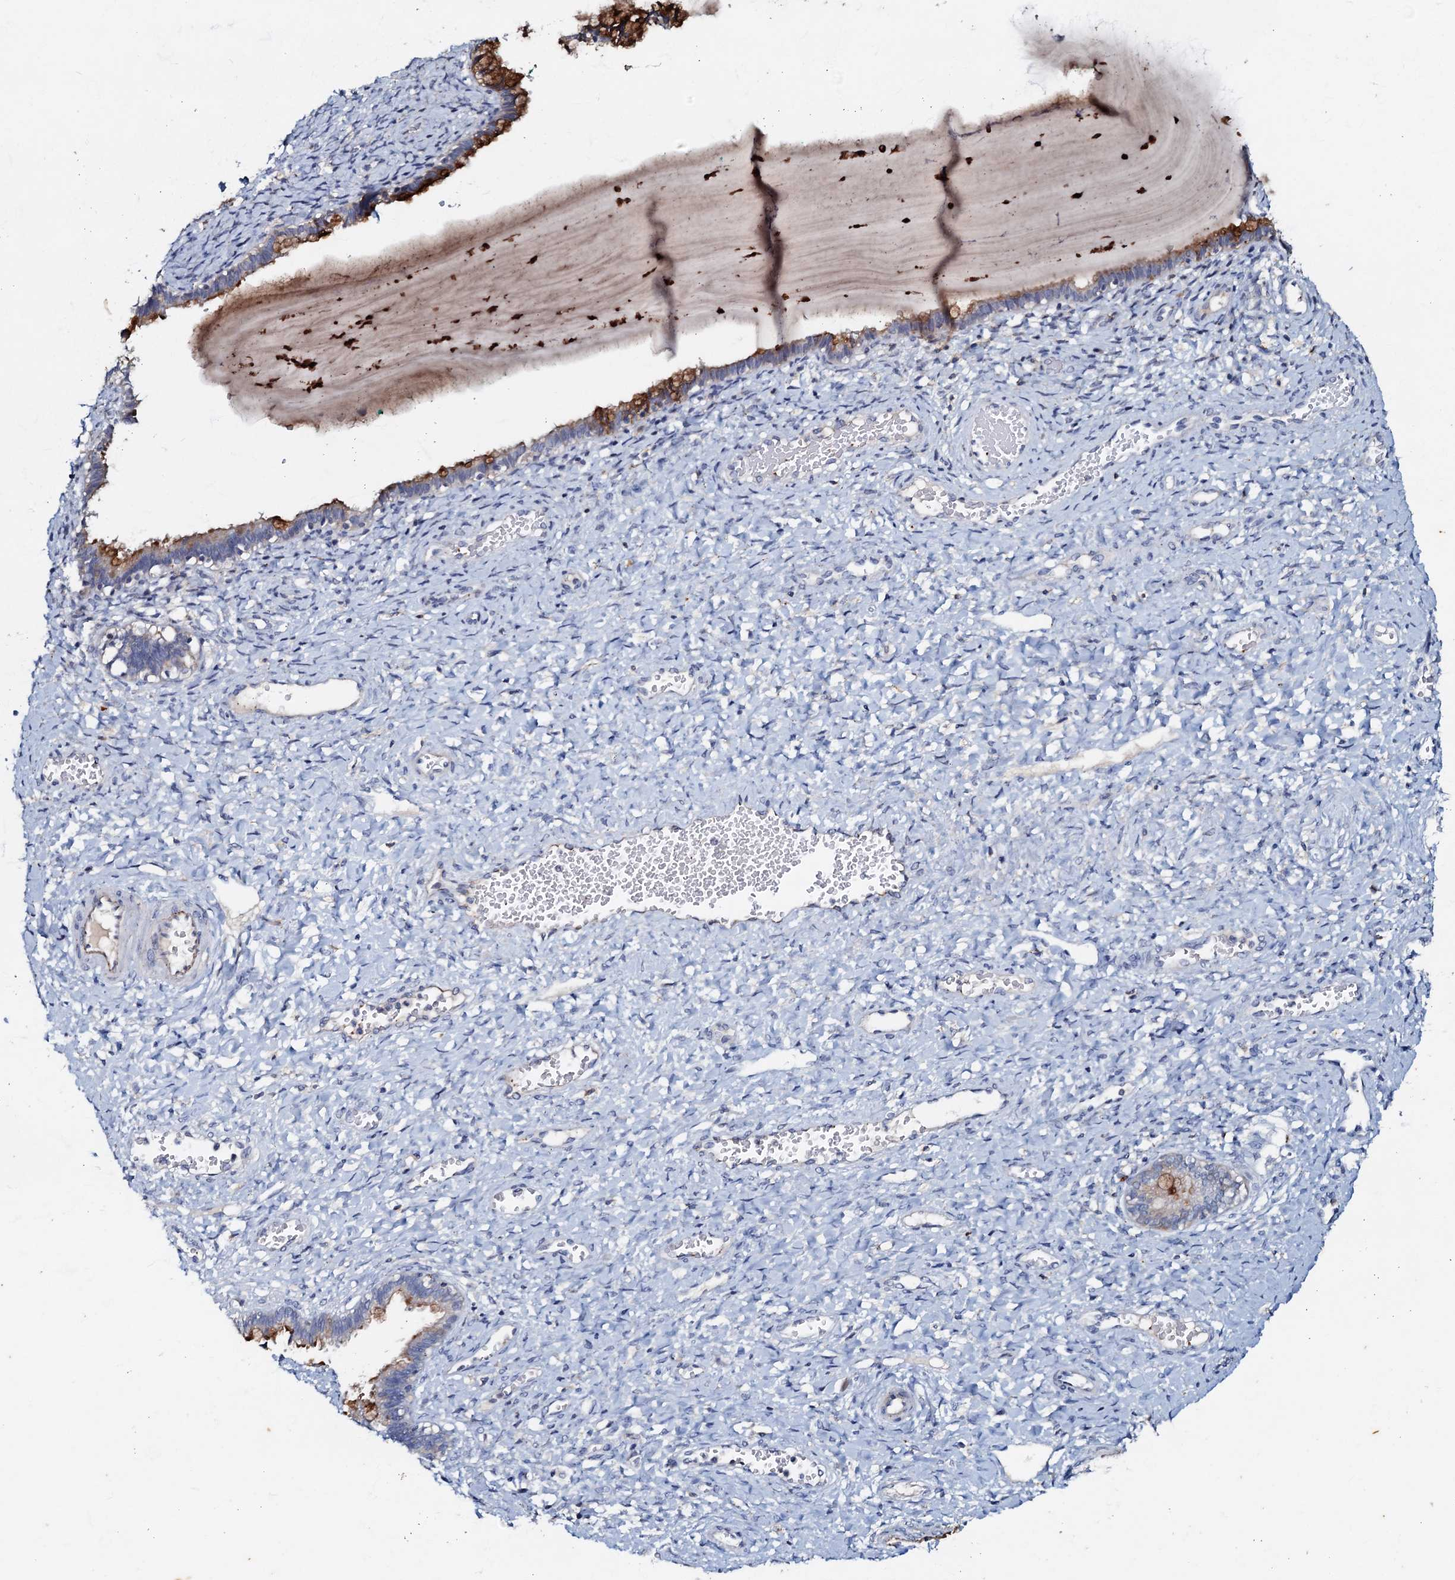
{"staining": {"intensity": "moderate", "quantity": "25%-75%", "location": "cytoplasmic/membranous"}, "tissue": "cervix", "cell_type": "Glandular cells", "image_type": "normal", "snomed": [{"axis": "morphology", "description": "Normal tissue, NOS"}, {"axis": "morphology", "description": "Adenocarcinoma, NOS"}, {"axis": "topography", "description": "Cervix"}], "caption": "Moderate cytoplasmic/membranous staining for a protein is appreciated in about 25%-75% of glandular cells of unremarkable cervix using immunohistochemistry.", "gene": "MANSC4", "patient": {"sex": "female", "age": 29}}